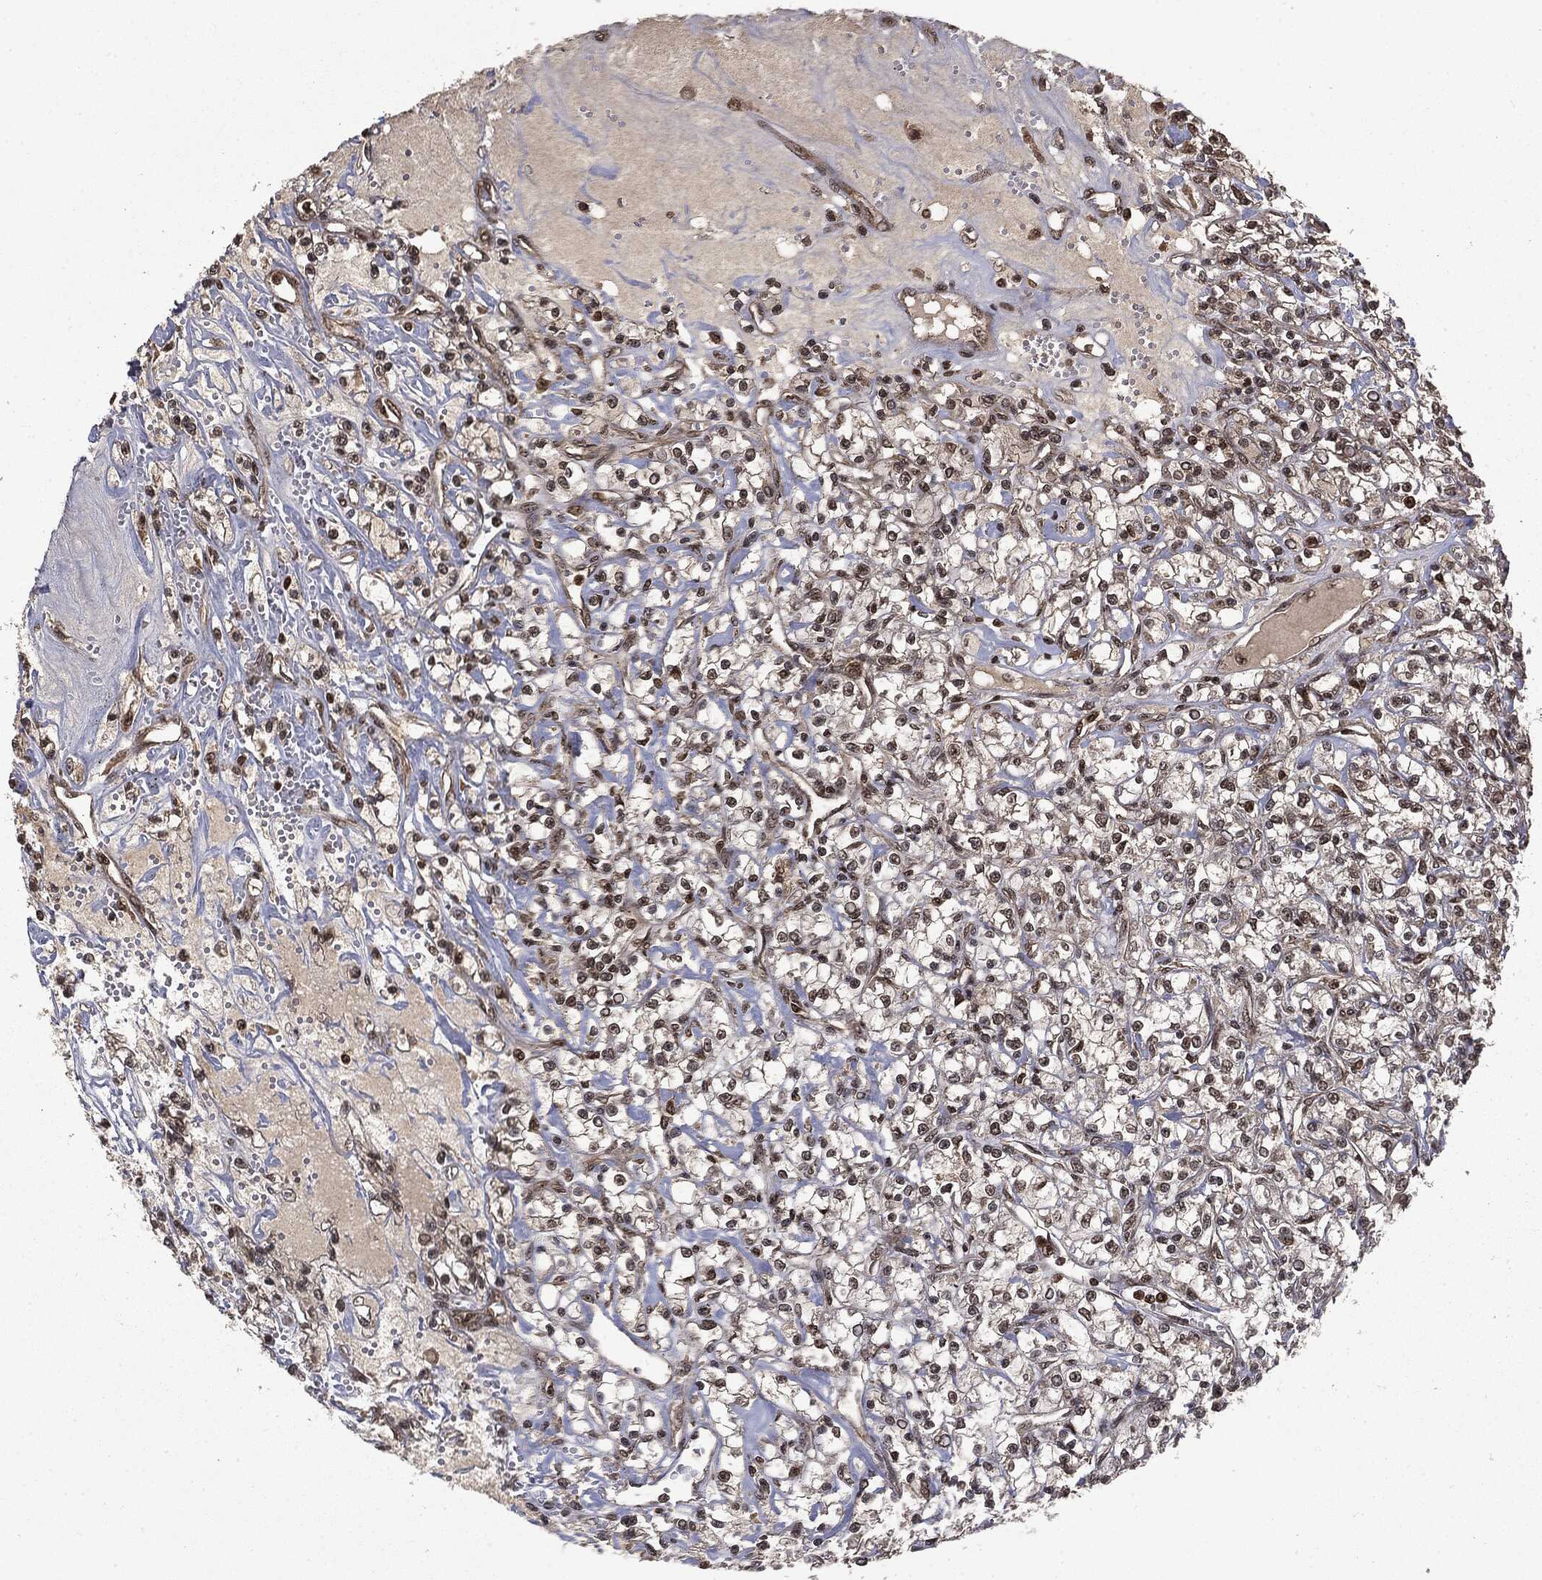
{"staining": {"intensity": "weak", "quantity": ">75%", "location": "cytoplasmic/membranous"}, "tissue": "renal cancer", "cell_type": "Tumor cells", "image_type": "cancer", "snomed": [{"axis": "morphology", "description": "Adenocarcinoma, NOS"}, {"axis": "topography", "description": "Kidney"}], "caption": "Renal cancer (adenocarcinoma) was stained to show a protein in brown. There is low levels of weak cytoplasmic/membranous positivity in about >75% of tumor cells.", "gene": "CTDP1", "patient": {"sex": "female", "age": 59}}